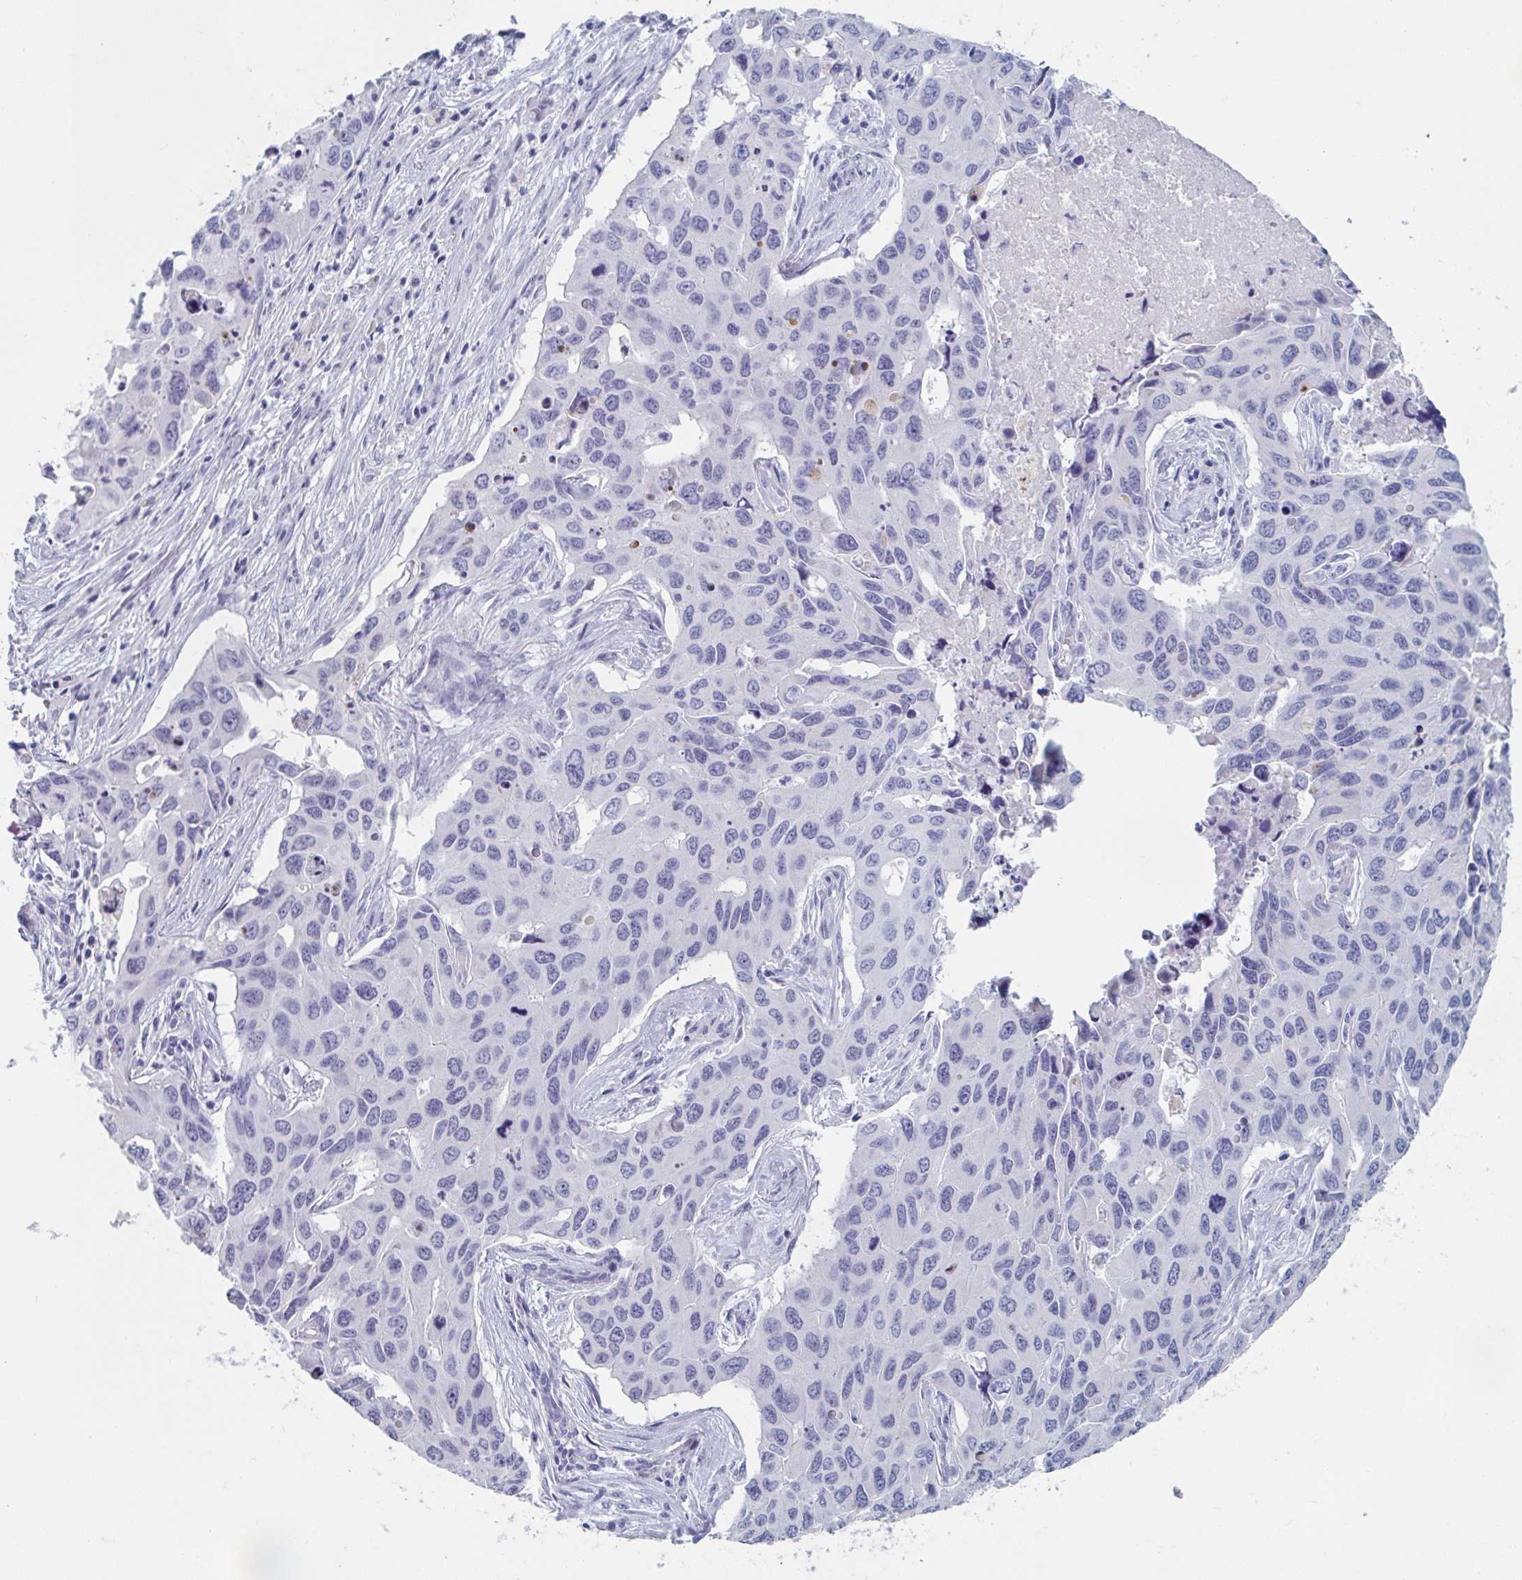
{"staining": {"intensity": "negative", "quantity": "none", "location": "none"}, "tissue": "lung cancer", "cell_type": "Tumor cells", "image_type": "cancer", "snomed": [{"axis": "morphology", "description": "Adenocarcinoma, NOS"}, {"axis": "topography", "description": "Lung"}], "caption": "IHC photomicrograph of human lung adenocarcinoma stained for a protein (brown), which exhibits no expression in tumor cells.", "gene": "NDUFC2", "patient": {"sex": "male", "age": 64}}